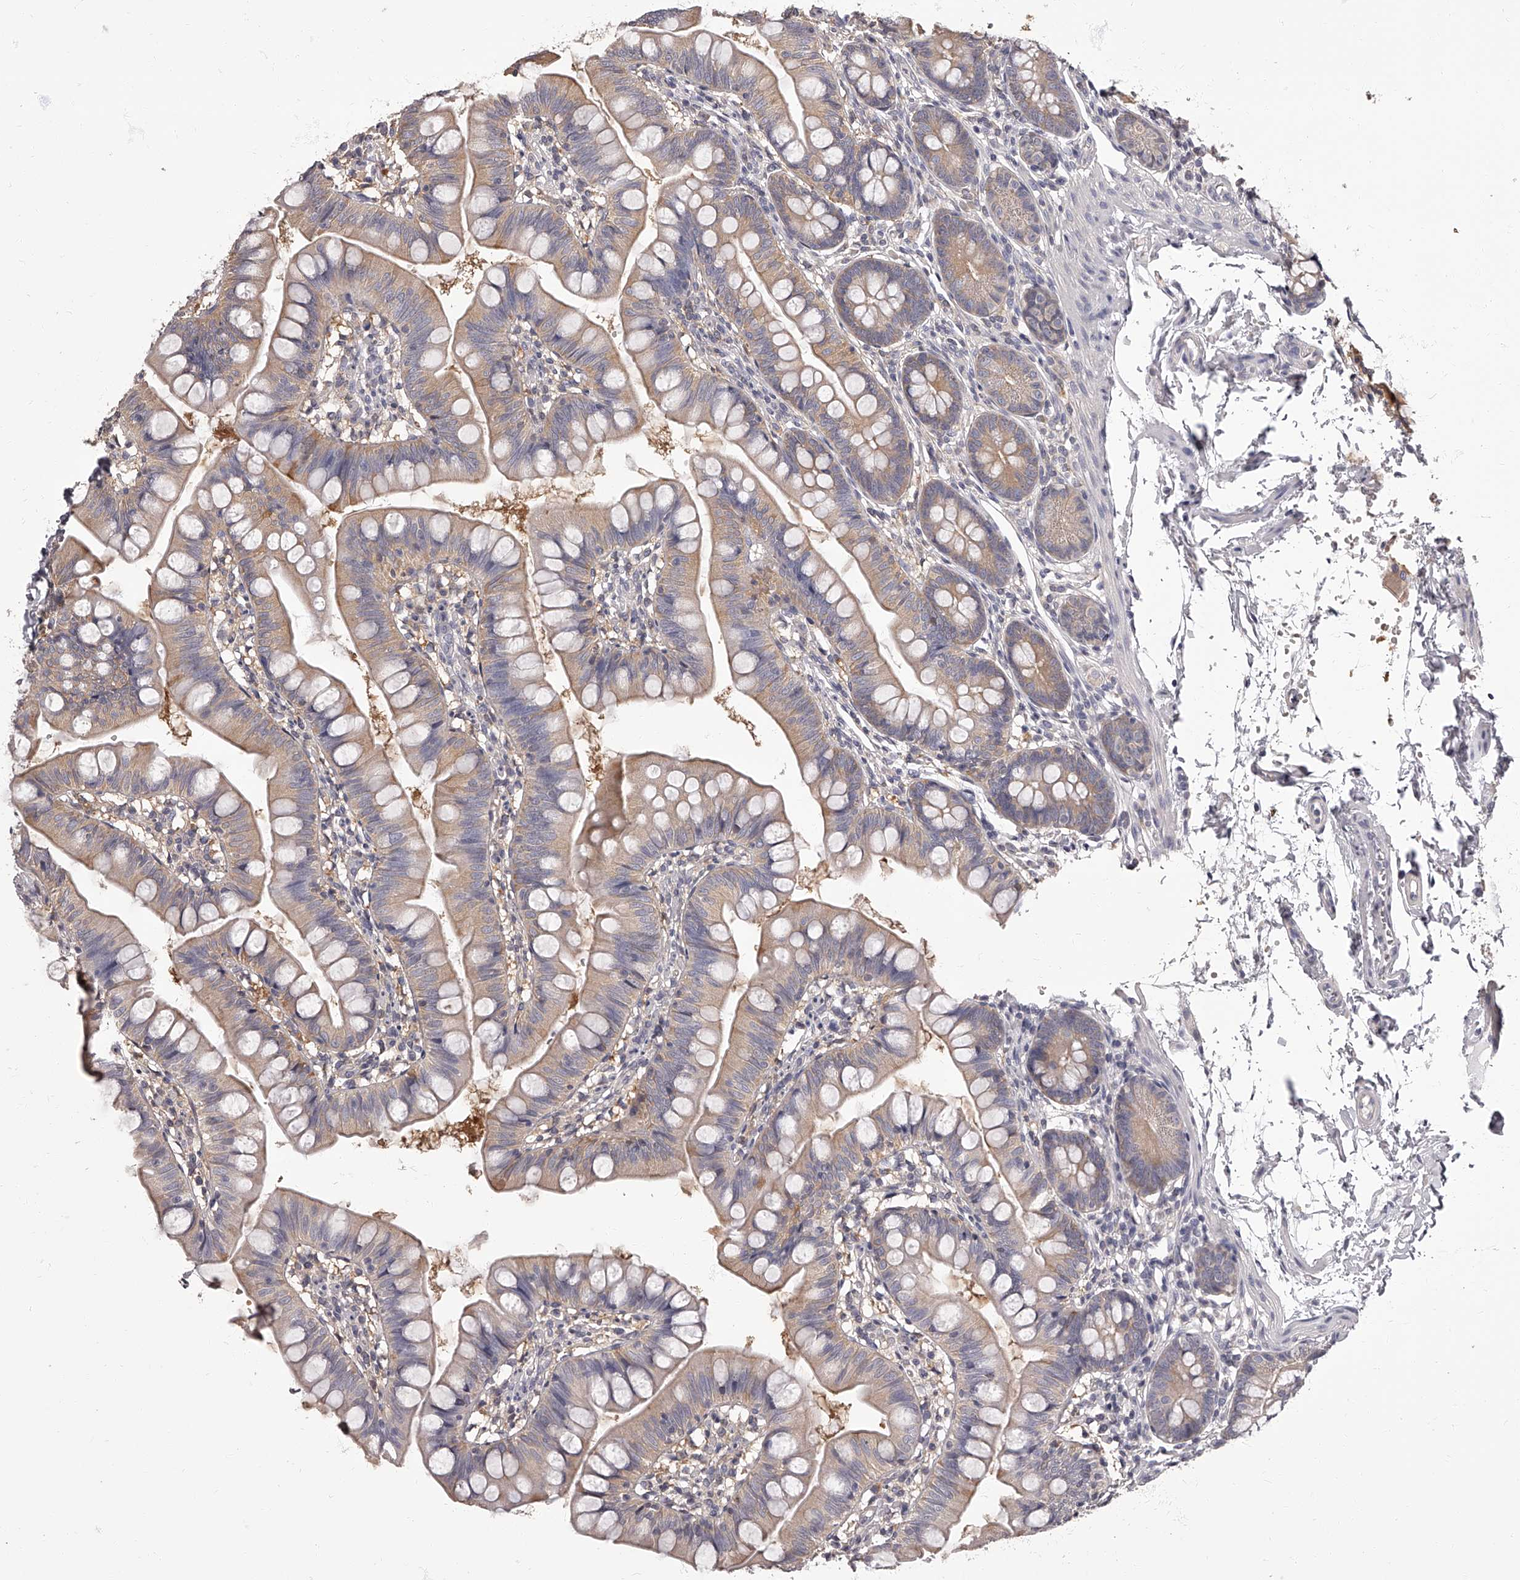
{"staining": {"intensity": "weak", "quantity": "25%-75%", "location": "cytoplasmic/membranous"}, "tissue": "small intestine", "cell_type": "Glandular cells", "image_type": "normal", "snomed": [{"axis": "morphology", "description": "Normal tissue, NOS"}, {"axis": "topography", "description": "Small intestine"}], "caption": "Small intestine stained for a protein (brown) demonstrates weak cytoplasmic/membranous positive staining in approximately 25%-75% of glandular cells.", "gene": "APEH", "patient": {"sex": "male", "age": 7}}